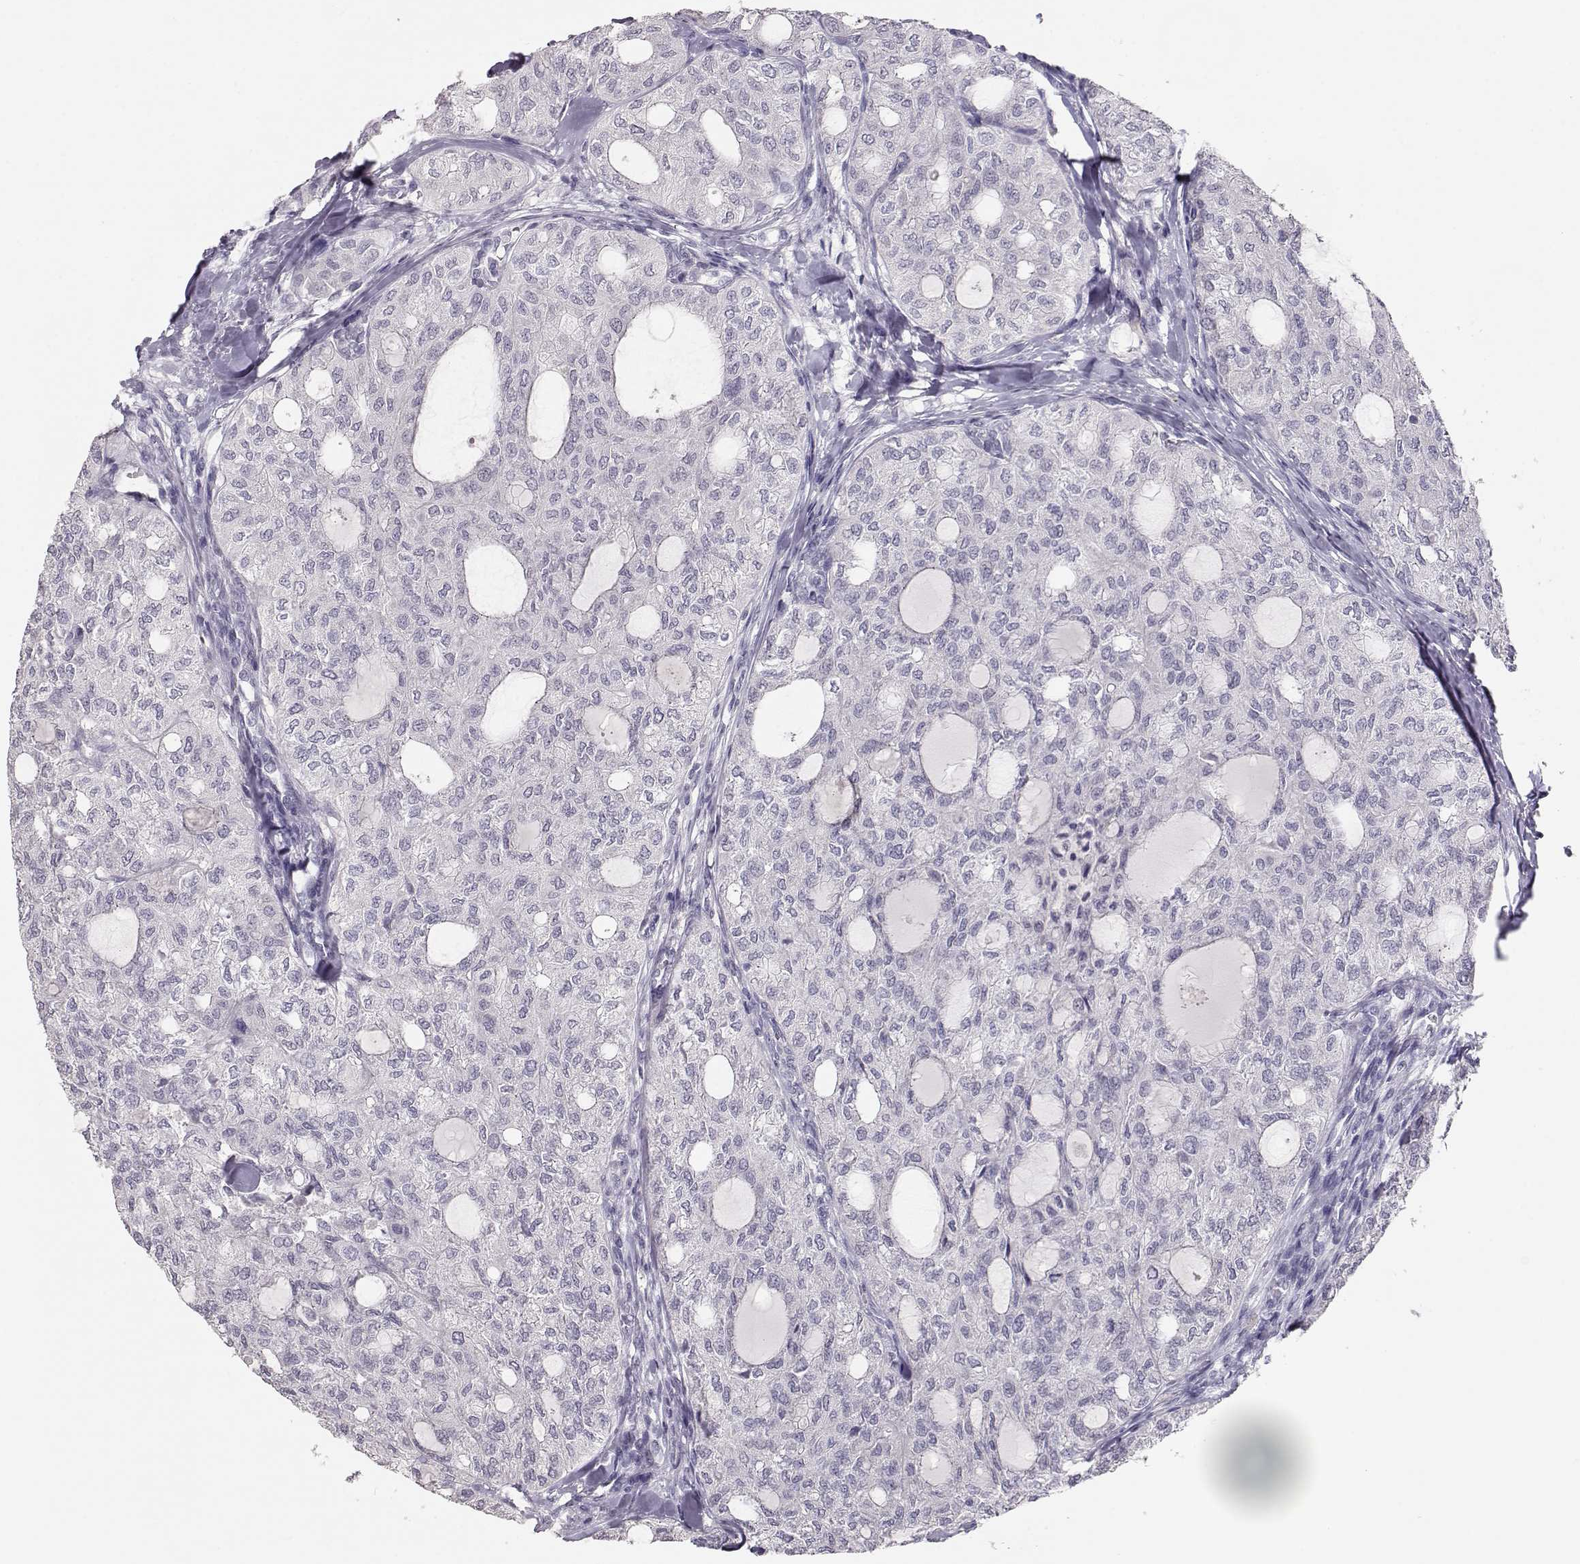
{"staining": {"intensity": "negative", "quantity": "none", "location": "none"}, "tissue": "thyroid cancer", "cell_type": "Tumor cells", "image_type": "cancer", "snomed": [{"axis": "morphology", "description": "Follicular adenoma carcinoma, NOS"}, {"axis": "topography", "description": "Thyroid gland"}], "caption": "Thyroid follicular adenoma carcinoma was stained to show a protein in brown. There is no significant expression in tumor cells.", "gene": "TKTL1", "patient": {"sex": "male", "age": 75}}